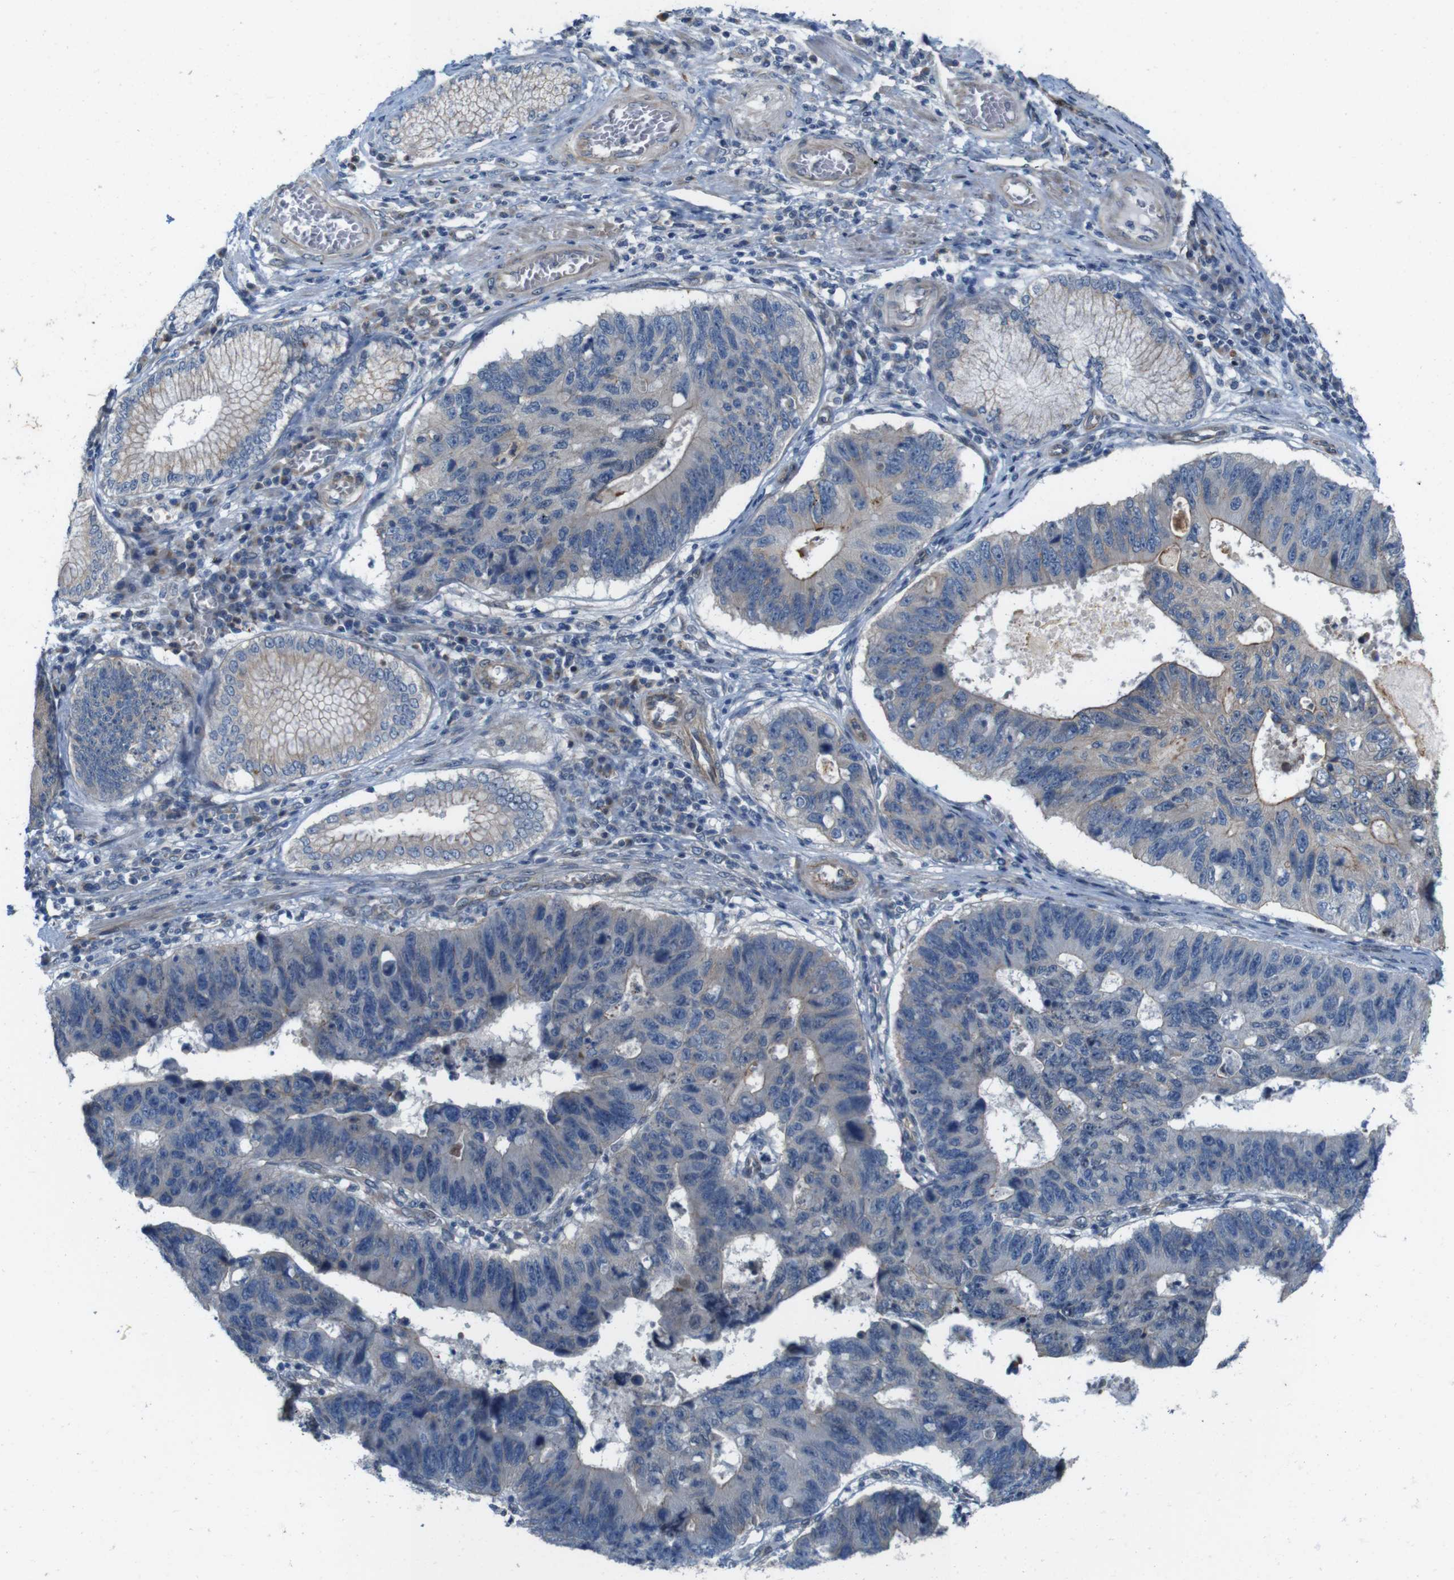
{"staining": {"intensity": "weak", "quantity": ">75%", "location": "cytoplasmic/membranous"}, "tissue": "stomach cancer", "cell_type": "Tumor cells", "image_type": "cancer", "snomed": [{"axis": "morphology", "description": "Adenocarcinoma, NOS"}, {"axis": "topography", "description": "Stomach"}], "caption": "IHC image of human stomach cancer (adenocarcinoma) stained for a protein (brown), which reveals low levels of weak cytoplasmic/membranous positivity in about >75% of tumor cells.", "gene": "SKI", "patient": {"sex": "male", "age": 59}}